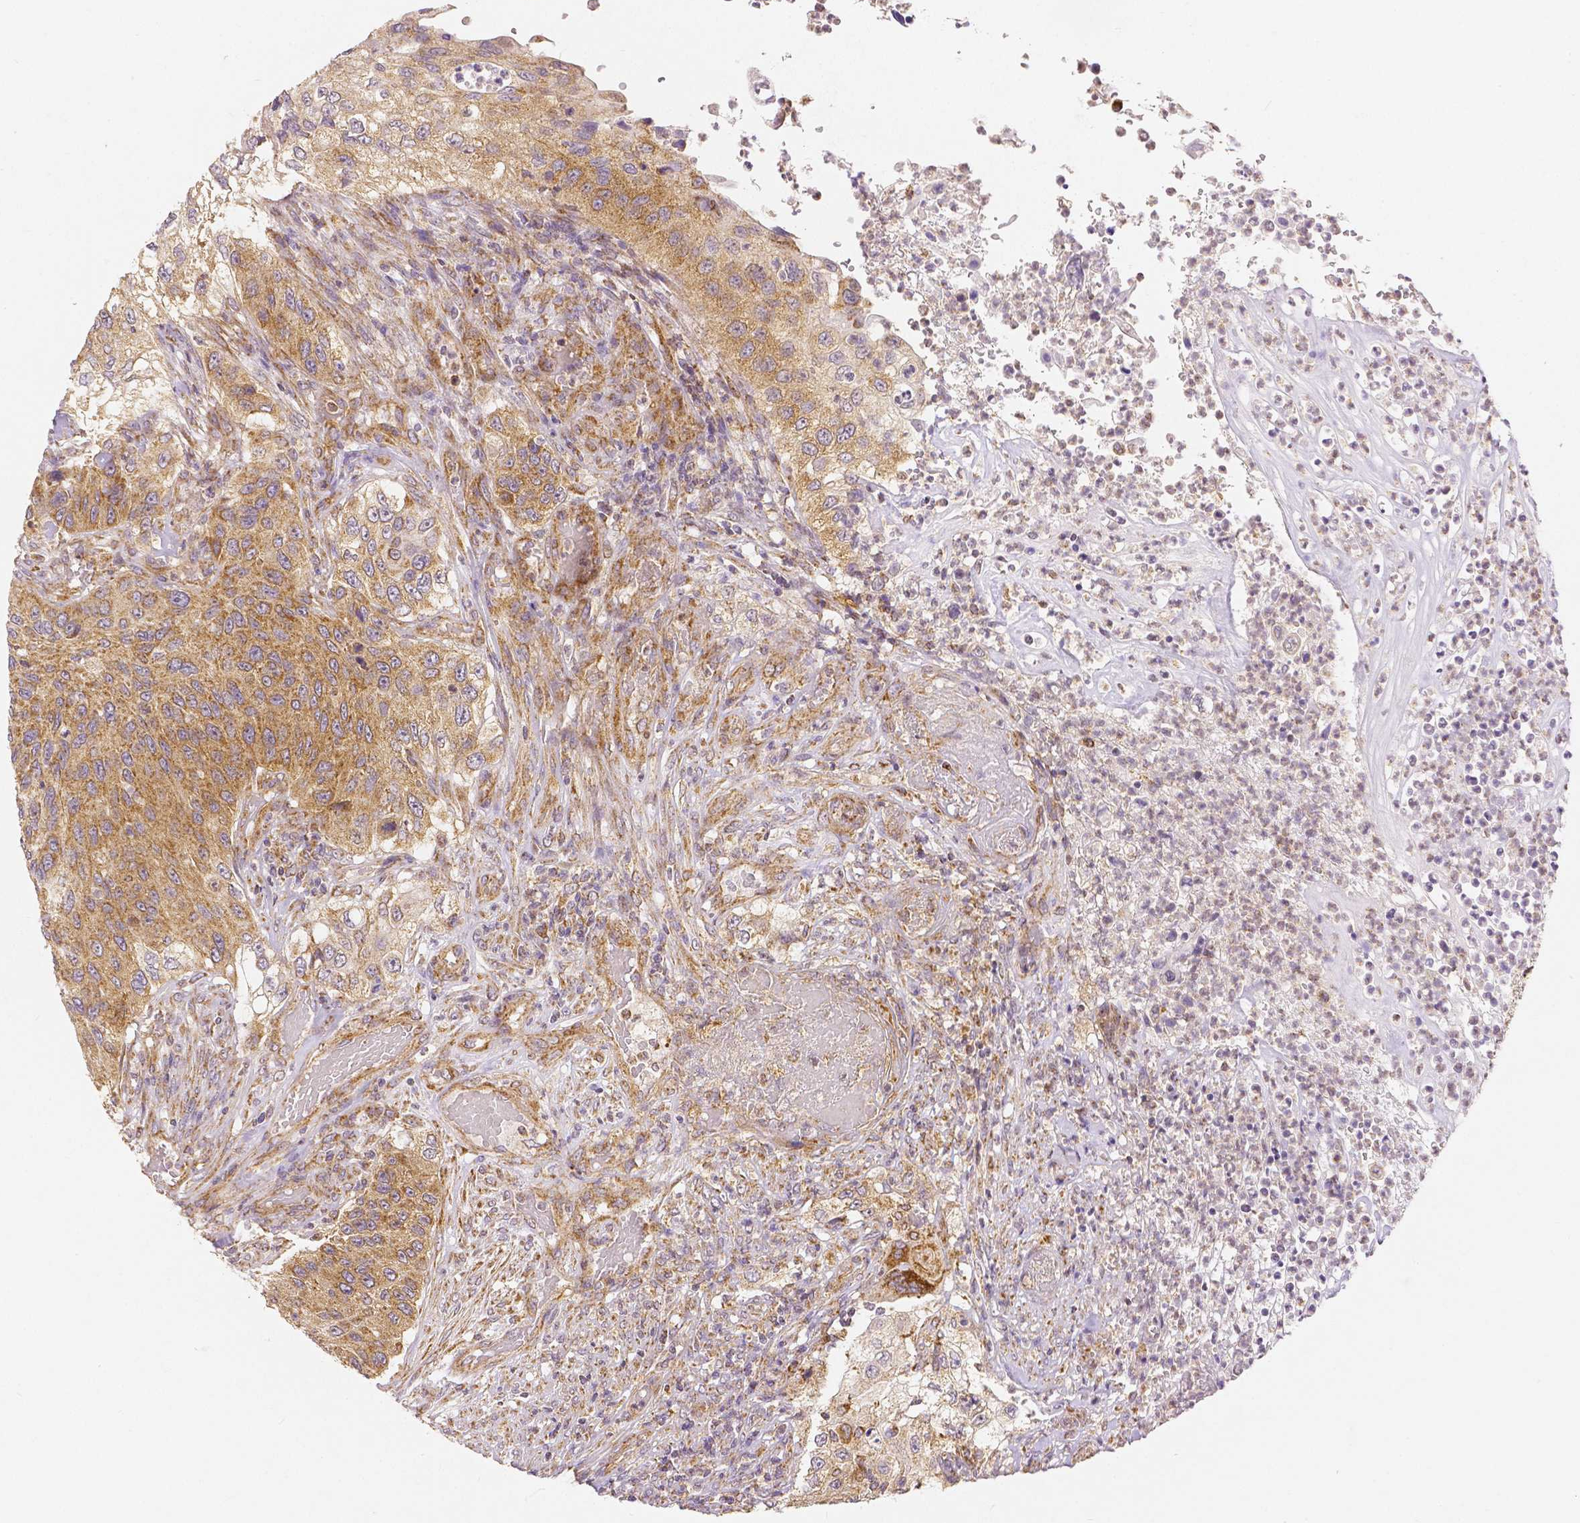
{"staining": {"intensity": "moderate", "quantity": ">75%", "location": "cytoplasmic/membranous"}, "tissue": "urothelial cancer", "cell_type": "Tumor cells", "image_type": "cancer", "snomed": [{"axis": "morphology", "description": "Urothelial carcinoma, High grade"}, {"axis": "topography", "description": "Urinary bladder"}], "caption": "DAB (3,3'-diaminobenzidine) immunohistochemical staining of urothelial cancer reveals moderate cytoplasmic/membranous protein staining in approximately >75% of tumor cells. (Brightfield microscopy of DAB IHC at high magnification).", "gene": "RHOT1", "patient": {"sex": "female", "age": 60}}